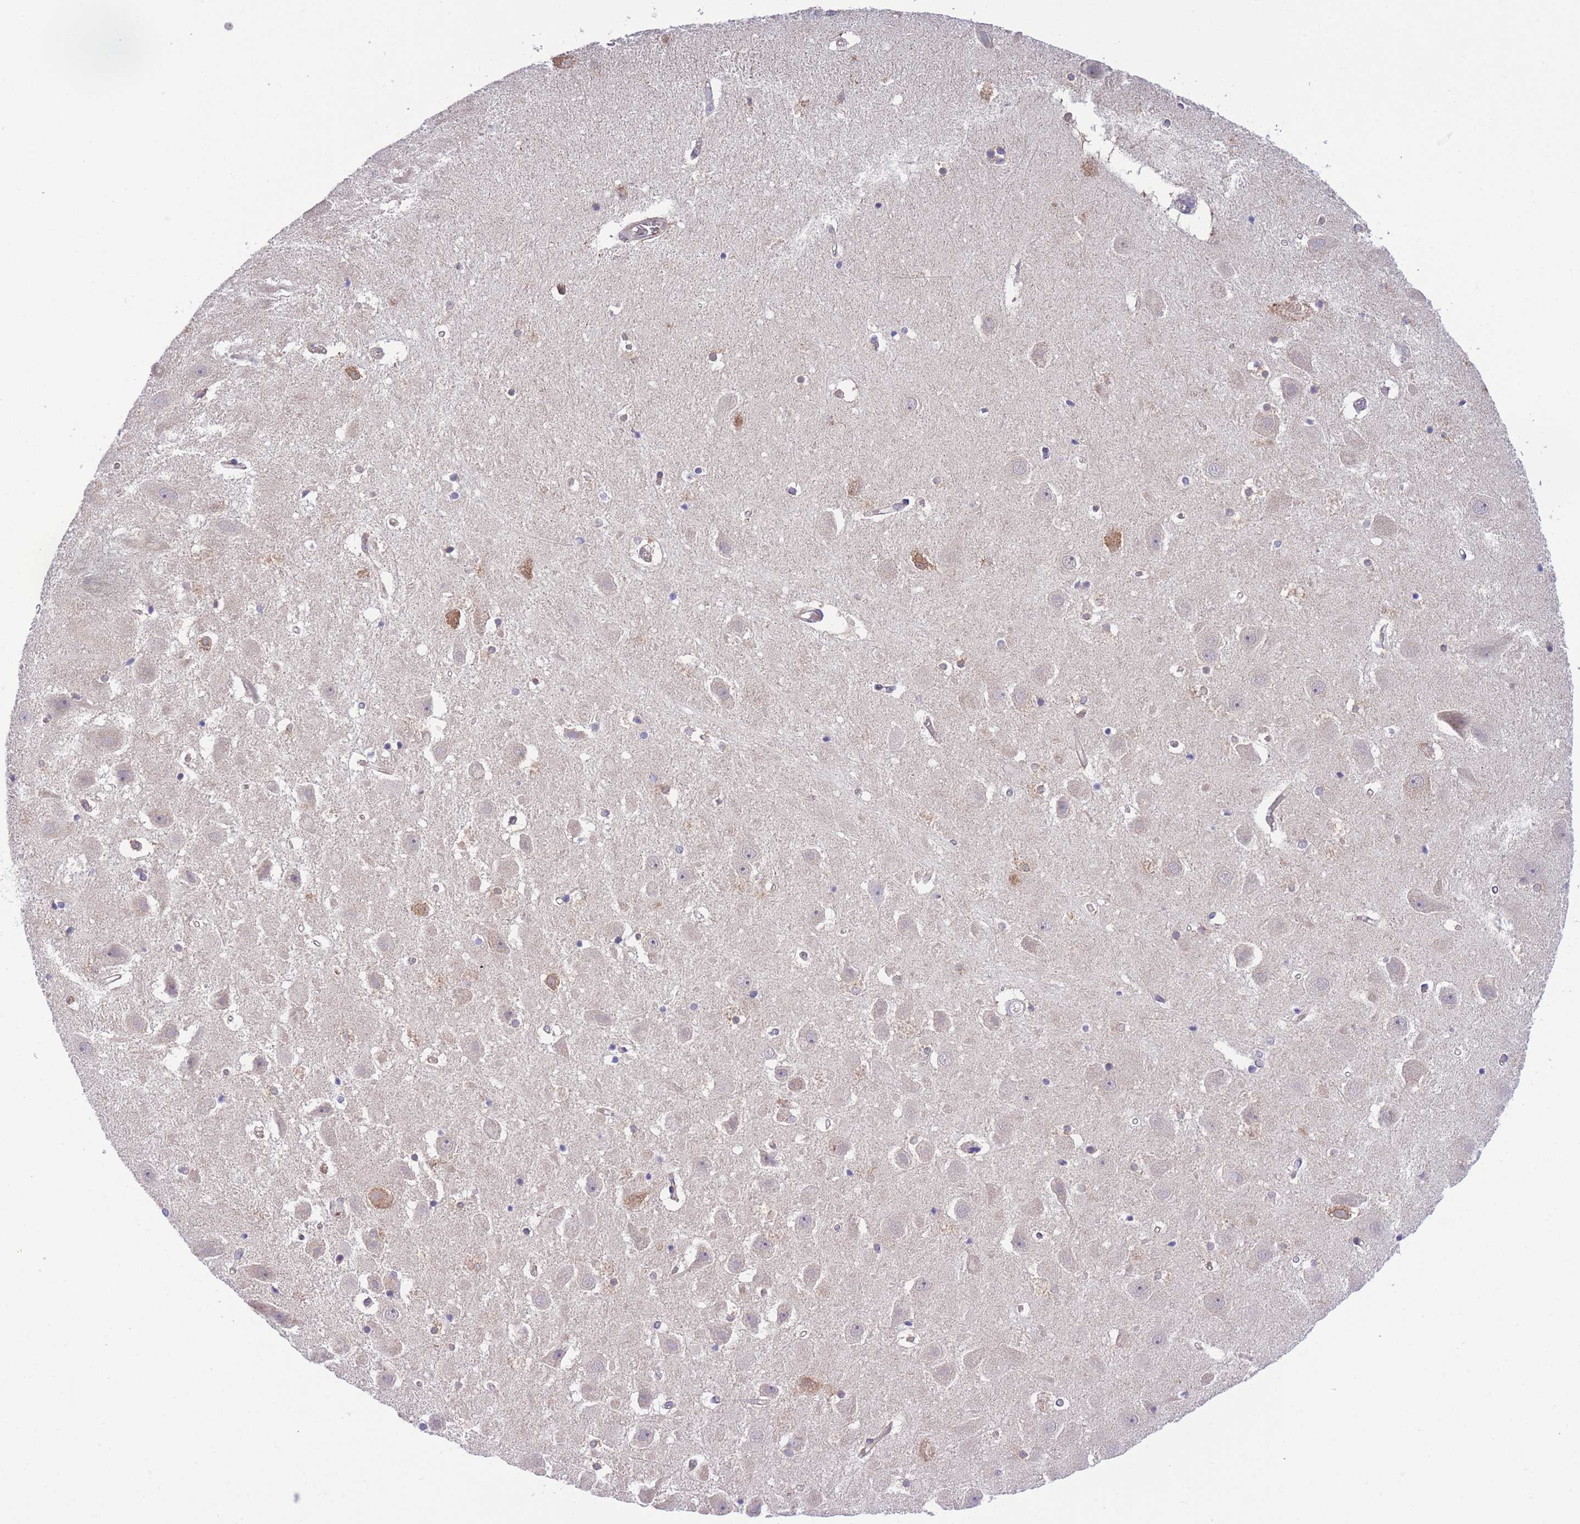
{"staining": {"intensity": "weak", "quantity": "<25%", "location": "cytoplasmic/membranous"}, "tissue": "hippocampus", "cell_type": "Glial cells", "image_type": "normal", "snomed": [{"axis": "morphology", "description": "Normal tissue, NOS"}, {"axis": "topography", "description": "Hippocampus"}], "caption": "This is an IHC photomicrograph of unremarkable human hippocampus. There is no positivity in glial cells.", "gene": "WWOX", "patient": {"sex": "female", "age": 52}}